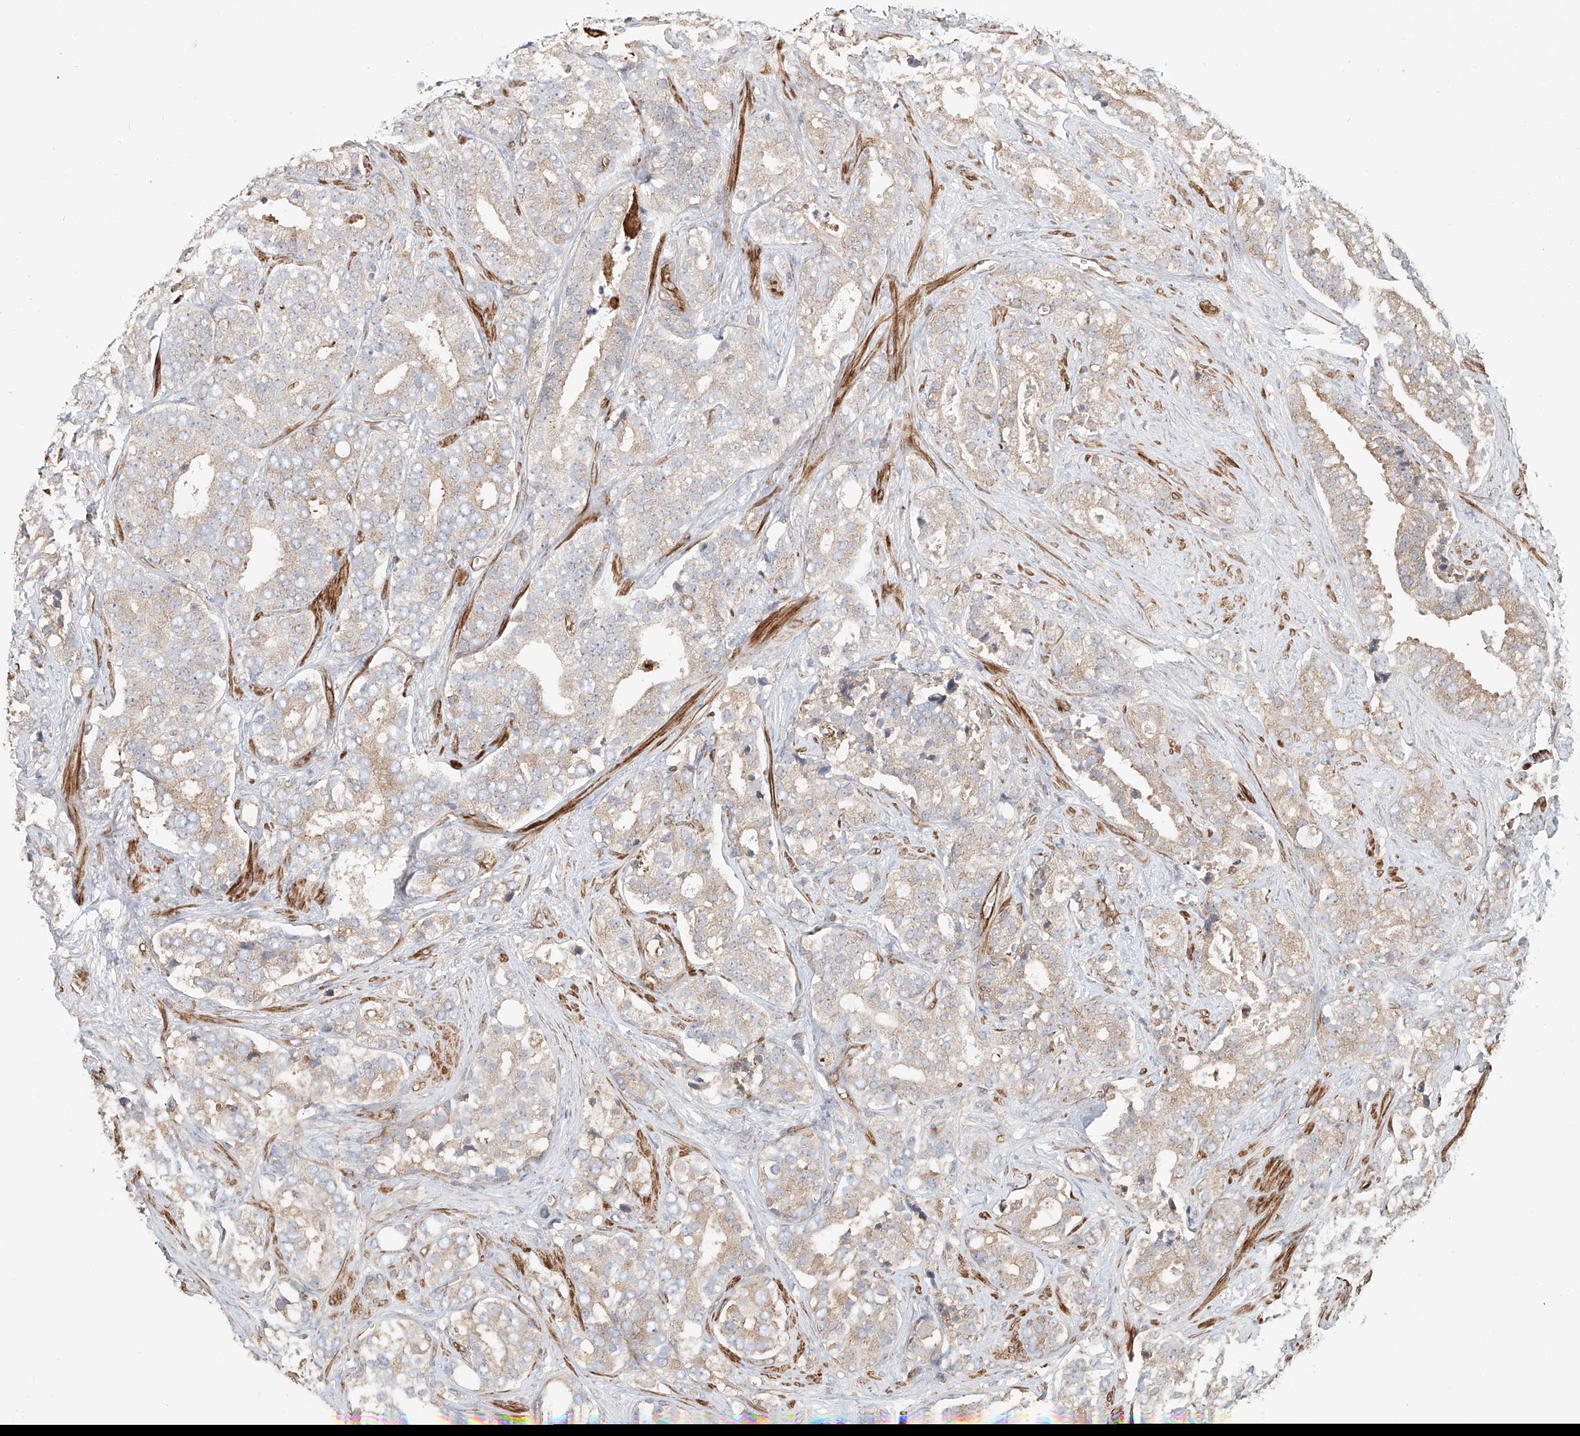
{"staining": {"intensity": "weak", "quantity": "<25%", "location": "cytoplasmic/membranous"}, "tissue": "prostate cancer", "cell_type": "Tumor cells", "image_type": "cancer", "snomed": [{"axis": "morphology", "description": "Adenocarcinoma, High grade"}, {"axis": "topography", "description": "Prostate and seminal vesicle, NOS"}], "caption": "Tumor cells show no significant protein expression in prostate cancer.", "gene": "FRYL", "patient": {"sex": "male", "age": 67}}